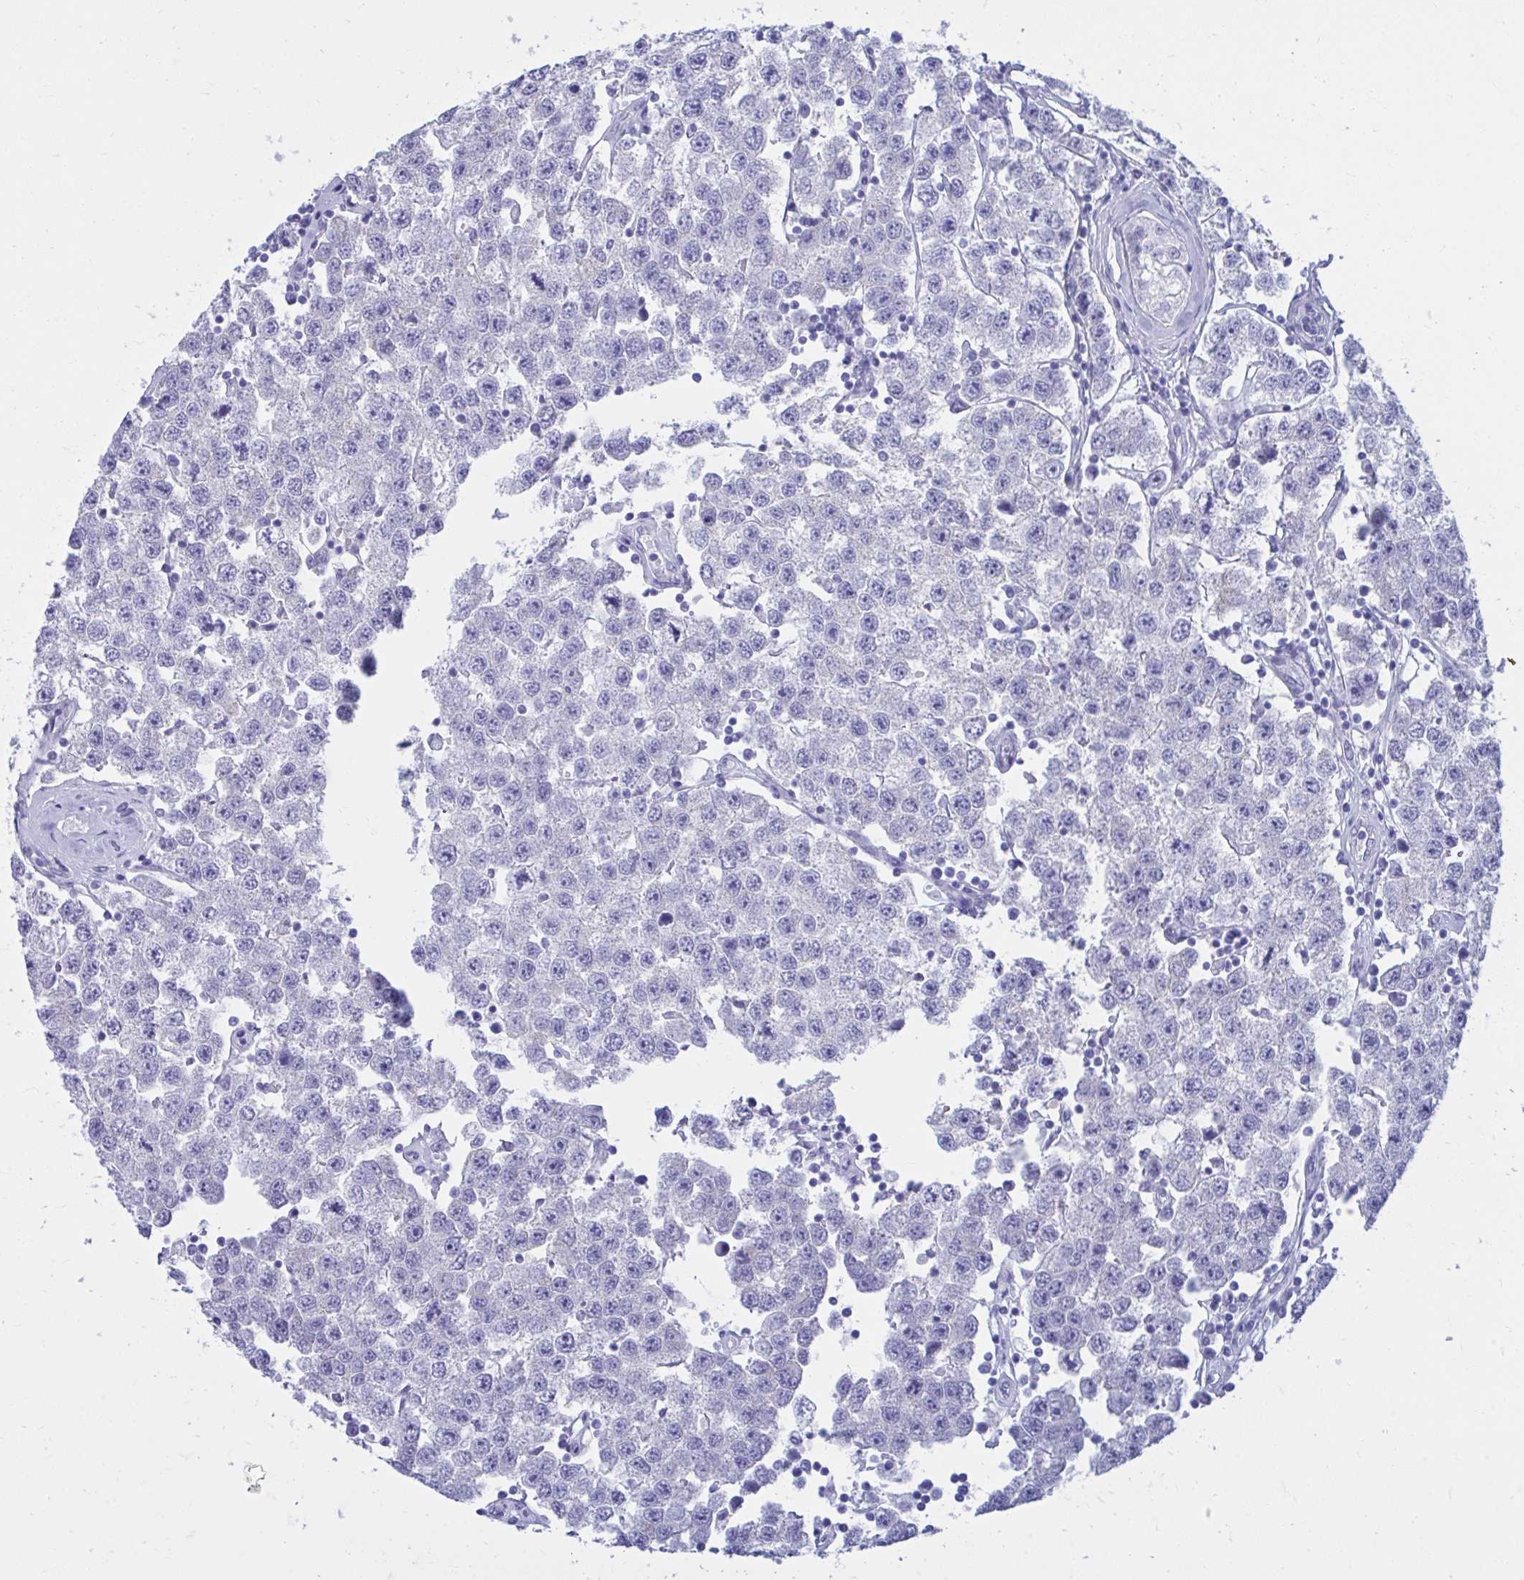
{"staining": {"intensity": "negative", "quantity": "none", "location": "none"}, "tissue": "testis cancer", "cell_type": "Tumor cells", "image_type": "cancer", "snomed": [{"axis": "morphology", "description": "Seminoma, NOS"}, {"axis": "topography", "description": "Testis"}], "caption": "Immunohistochemistry photomicrograph of neoplastic tissue: testis cancer stained with DAB displays no significant protein positivity in tumor cells. The staining was performed using DAB (3,3'-diaminobenzidine) to visualize the protein expression in brown, while the nuclei were stained in blue with hematoxylin (Magnification: 20x).", "gene": "SHISA8", "patient": {"sex": "male", "age": 34}}